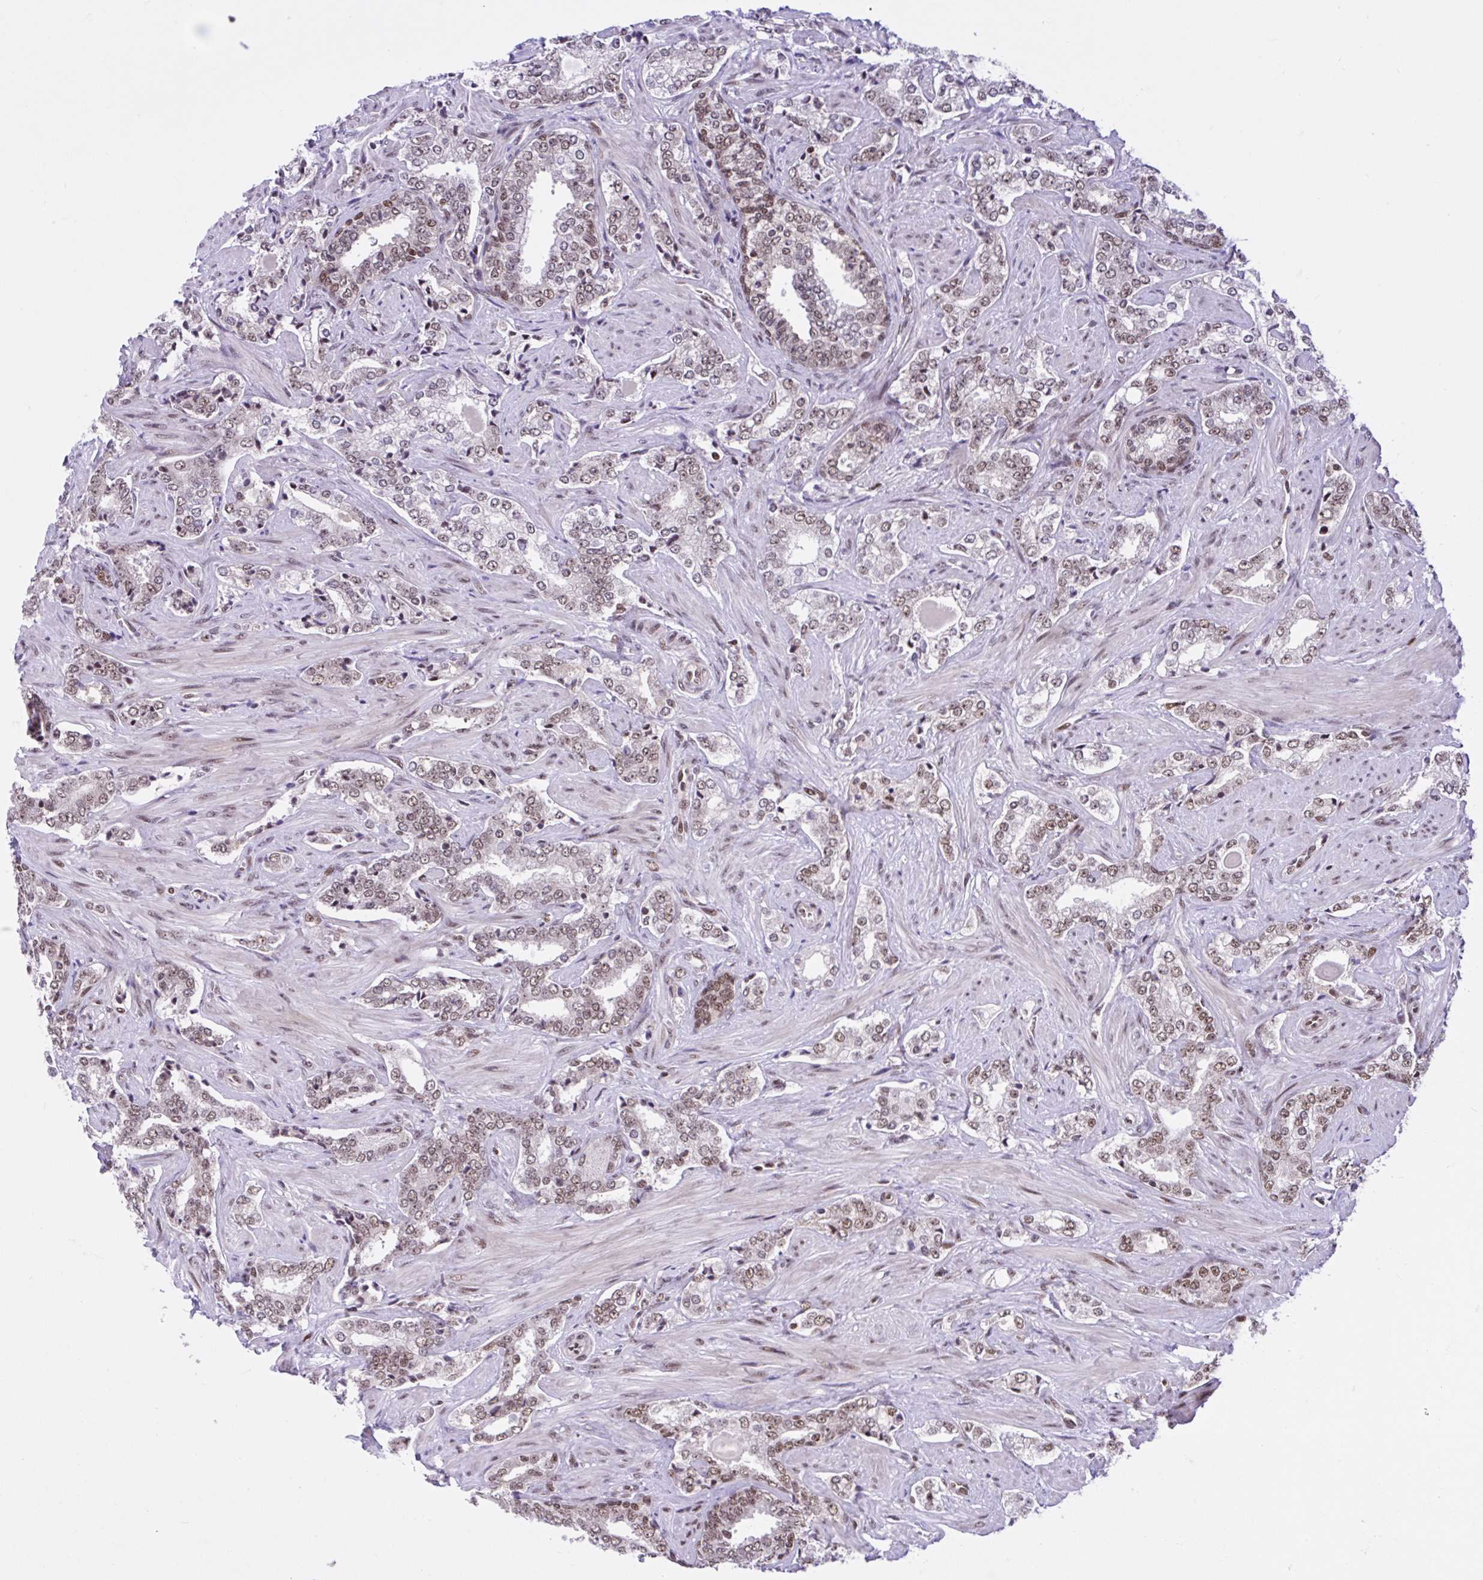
{"staining": {"intensity": "weak", "quantity": "25%-75%", "location": "nuclear"}, "tissue": "prostate cancer", "cell_type": "Tumor cells", "image_type": "cancer", "snomed": [{"axis": "morphology", "description": "Adenocarcinoma, High grade"}, {"axis": "topography", "description": "Prostate"}], "caption": "Tumor cells display low levels of weak nuclear expression in about 25%-75% of cells in high-grade adenocarcinoma (prostate). The staining was performed using DAB (3,3'-diaminobenzidine) to visualize the protein expression in brown, while the nuclei were stained in blue with hematoxylin (Magnification: 20x).", "gene": "CCDC12", "patient": {"sex": "male", "age": 60}}